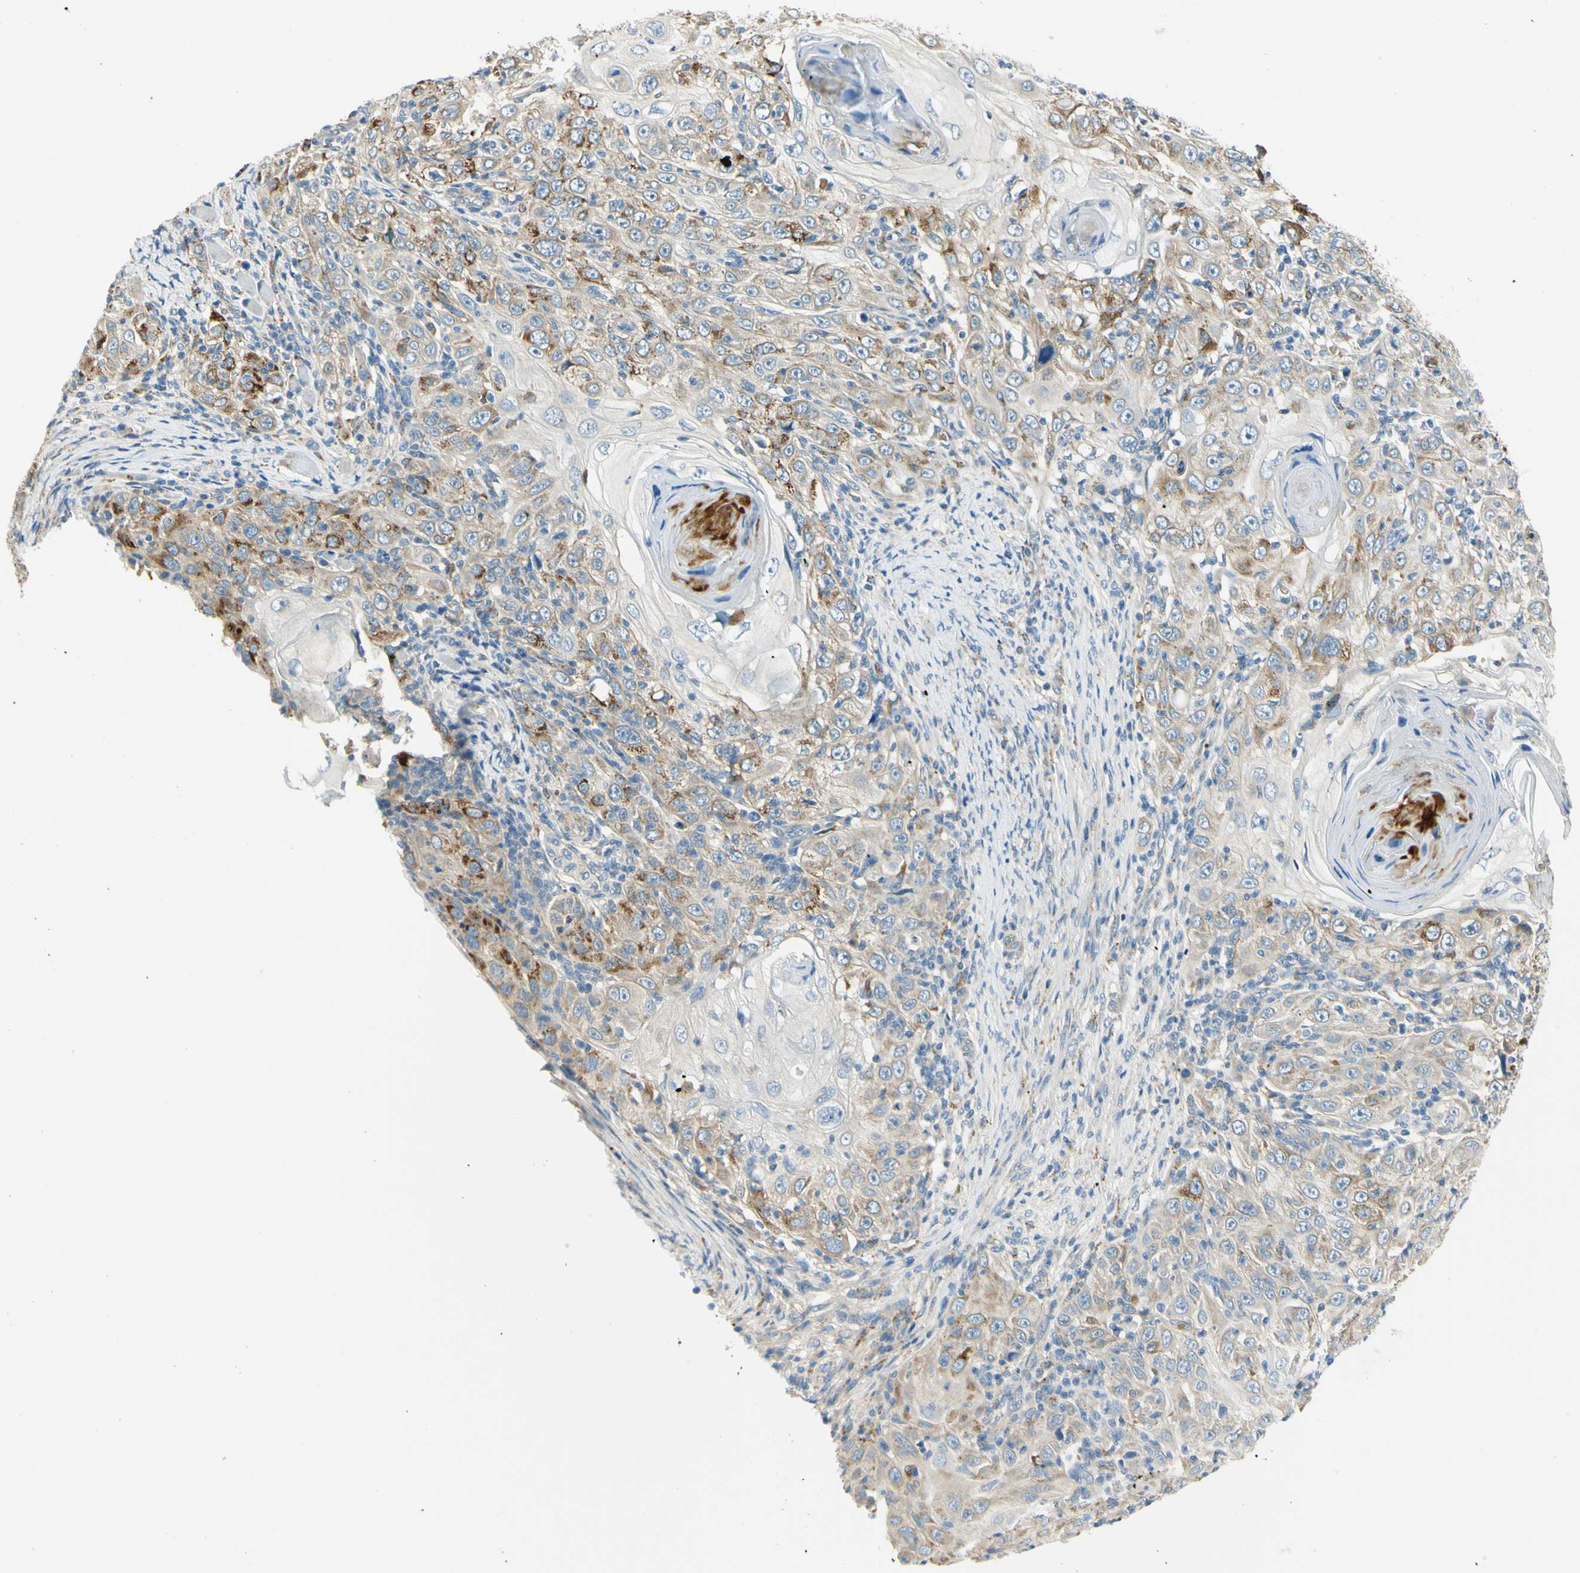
{"staining": {"intensity": "moderate", "quantity": "<25%", "location": "cytoplasmic/membranous"}, "tissue": "skin cancer", "cell_type": "Tumor cells", "image_type": "cancer", "snomed": [{"axis": "morphology", "description": "Squamous cell carcinoma, NOS"}, {"axis": "topography", "description": "Skin"}], "caption": "The immunohistochemical stain highlights moderate cytoplasmic/membranous expression in tumor cells of skin cancer (squamous cell carcinoma) tissue. Nuclei are stained in blue.", "gene": "LAMA3", "patient": {"sex": "female", "age": 88}}